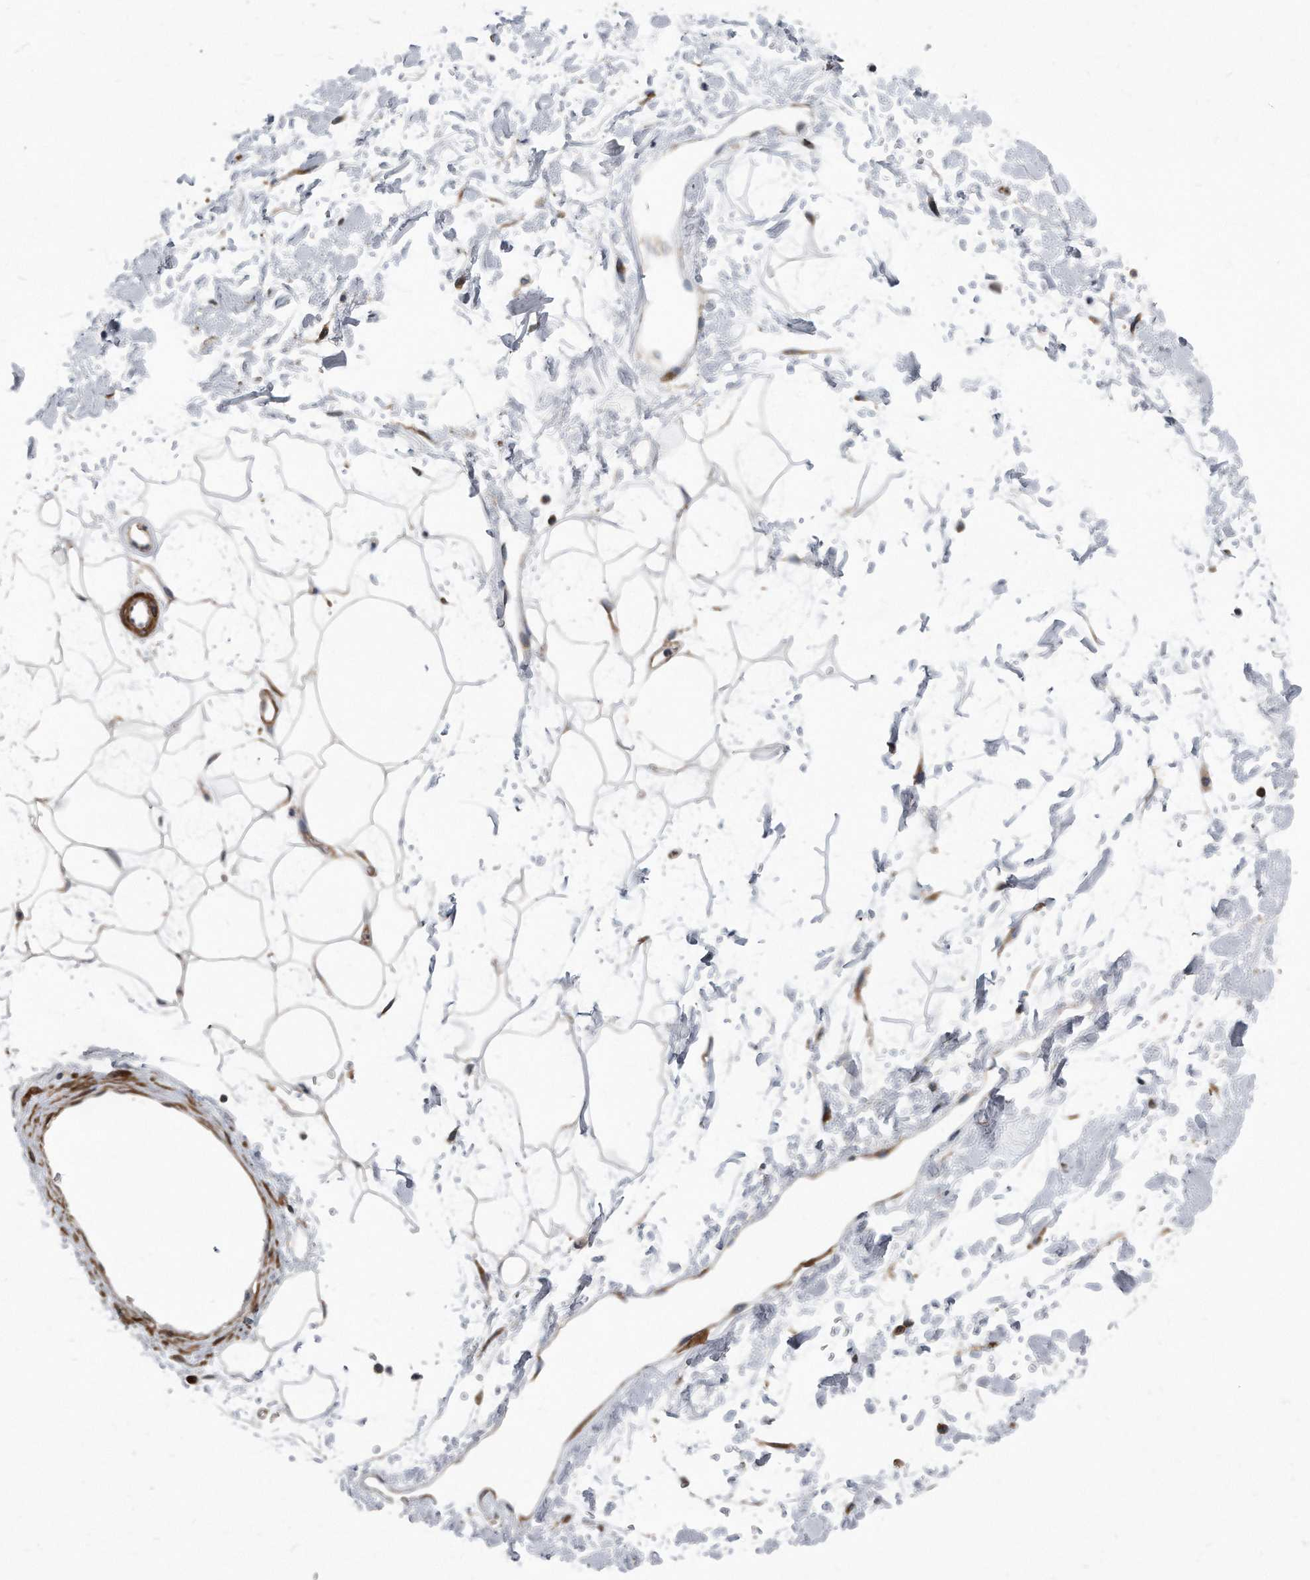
{"staining": {"intensity": "negative", "quantity": "none", "location": "none"}, "tissue": "adipose tissue", "cell_type": "Adipocytes", "image_type": "normal", "snomed": [{"axis": "morphology", "description": "Normal tissue, NOS"}, {"axis": "topography", "description": "Soft tissue"}], "caption": "An immunohistochemistry (IHC) photomicrograph of normal adipose tissue is shown. There is no staining in adipocytes of adipose tissue. Nuclei are stained in blue.", "gene": "EIF2B4", "patient": {"sex": "male", "age": 72}}